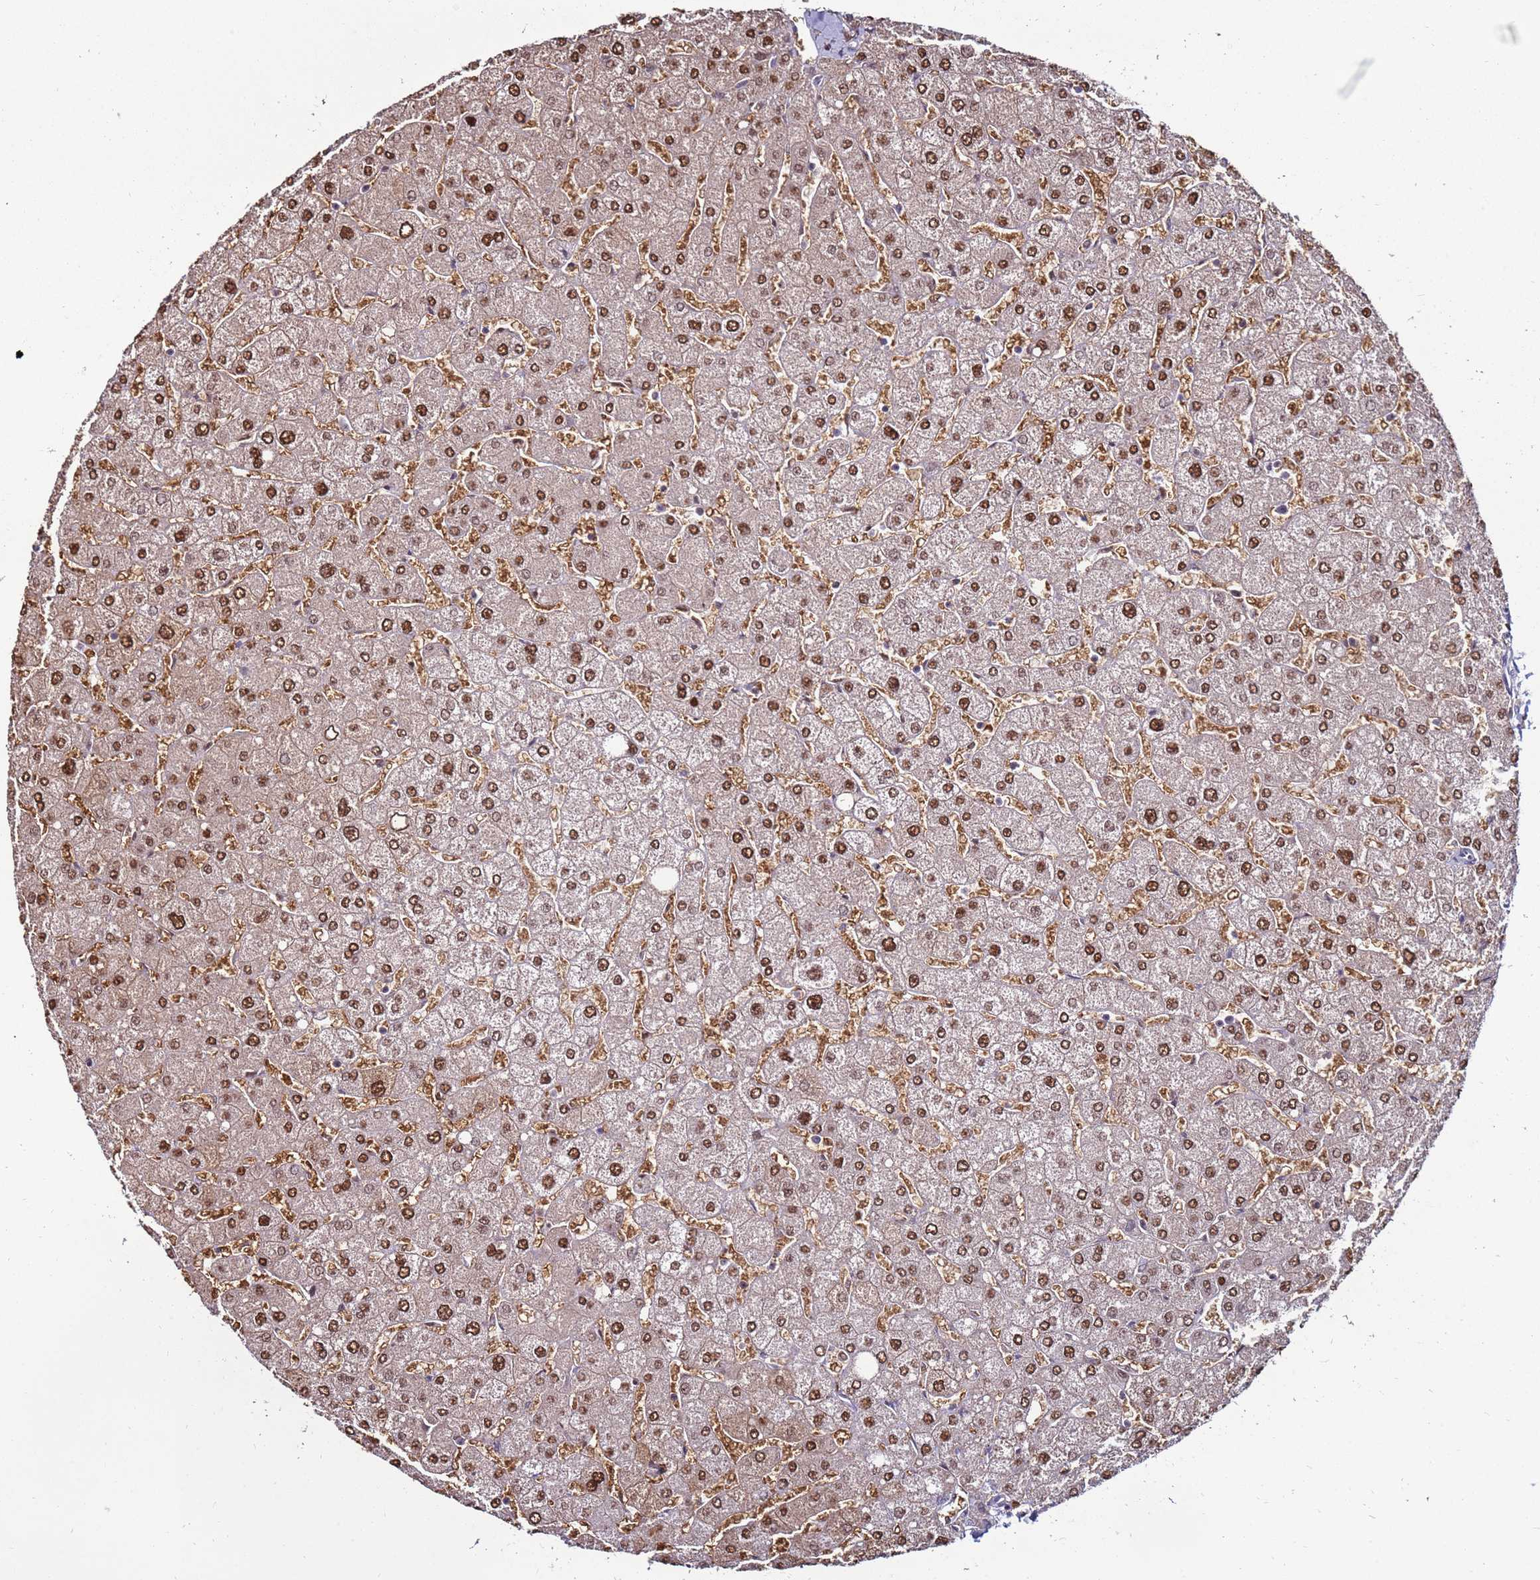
{"staining": {"intensity": "weak", "quantity": "25%-75%", "location": "cytoplasmic/membranous,nuclear"}, "tissue": "liver", "cell_type": "Cholangiocytes", "image_type": "normal", "snomed": [{"axis": "morphology", "description": "Normal tissue, NOS"}, {"axis": "topography", "description": "Liver"}], "caption": "Immunohistochemistry (IHC) staining of unremarkable liver, which exhibits low levels of weak cytoplasmic/membranous,nuclear positivity in approximately 25%-75% of cholangiocytes indicating weak cytoplasmic/membranous,nuclear protein staining. The staining was performed using DAB (brown) for protein detection and nuclei were counterstained in hematoxylin (blue).", "gene": "KPNA4", "patient": {"sex": "male", "age": 55}}